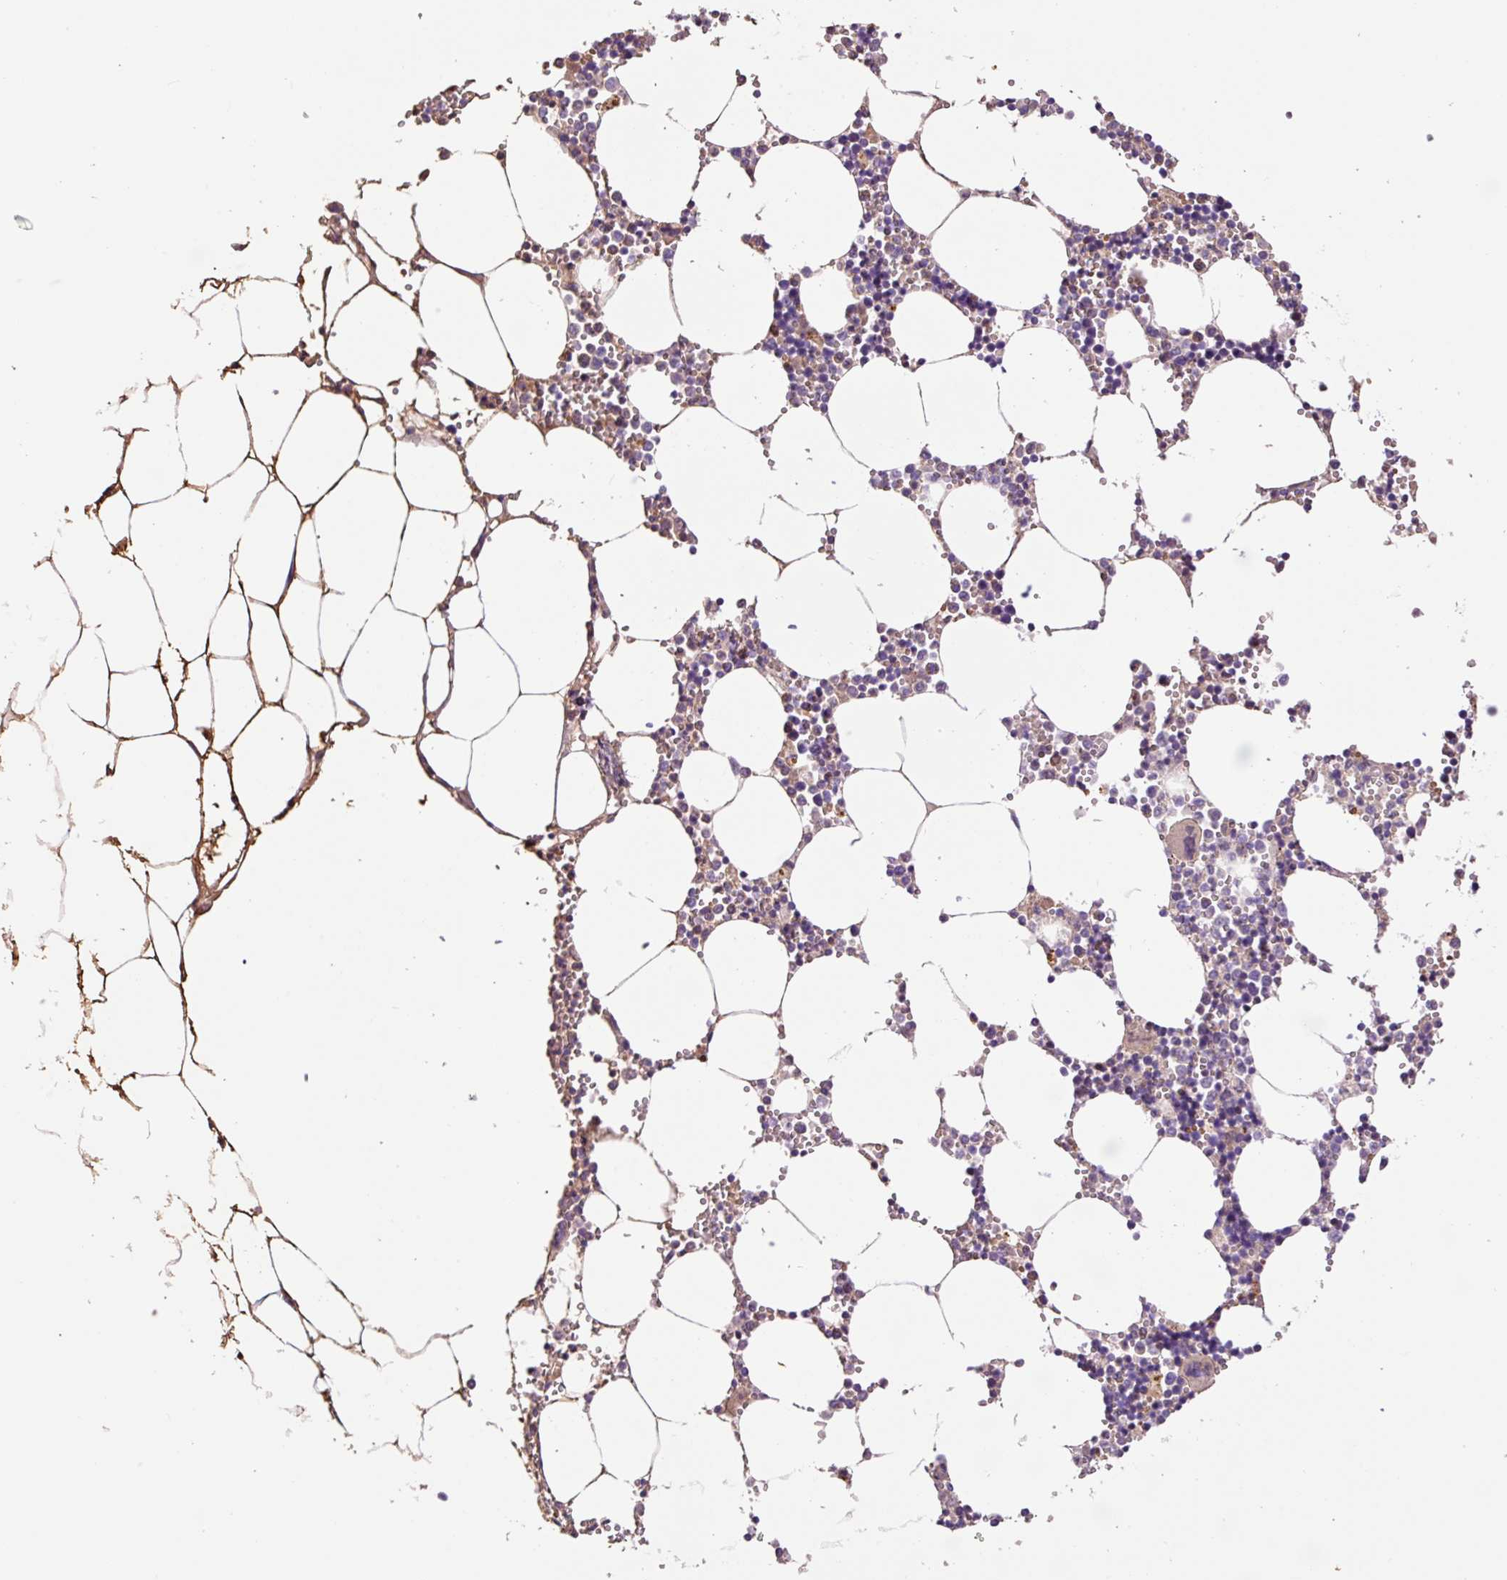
{"staining": {"intensity": "negative", "quantity": "none", "location": "none"}, "tissue": "bone marrow", "cell_type": "Hematopoietic cells", "image_type": "normal", "snomed": [{"axis": "morphology", "description": "Normal tissue, NOS"}, {"axis": "topography", "description": "Bone marrow"}], "caption": "Hematopoietic cells show no significant staining in unremarkable bone marrow. (Stains: DAB IHC with hematoxylin counter stain, Microscopy: brightfield microscopy at high magnification).", "gene": "TMEM235", "patient": {"sex": "male", "age": 54}}